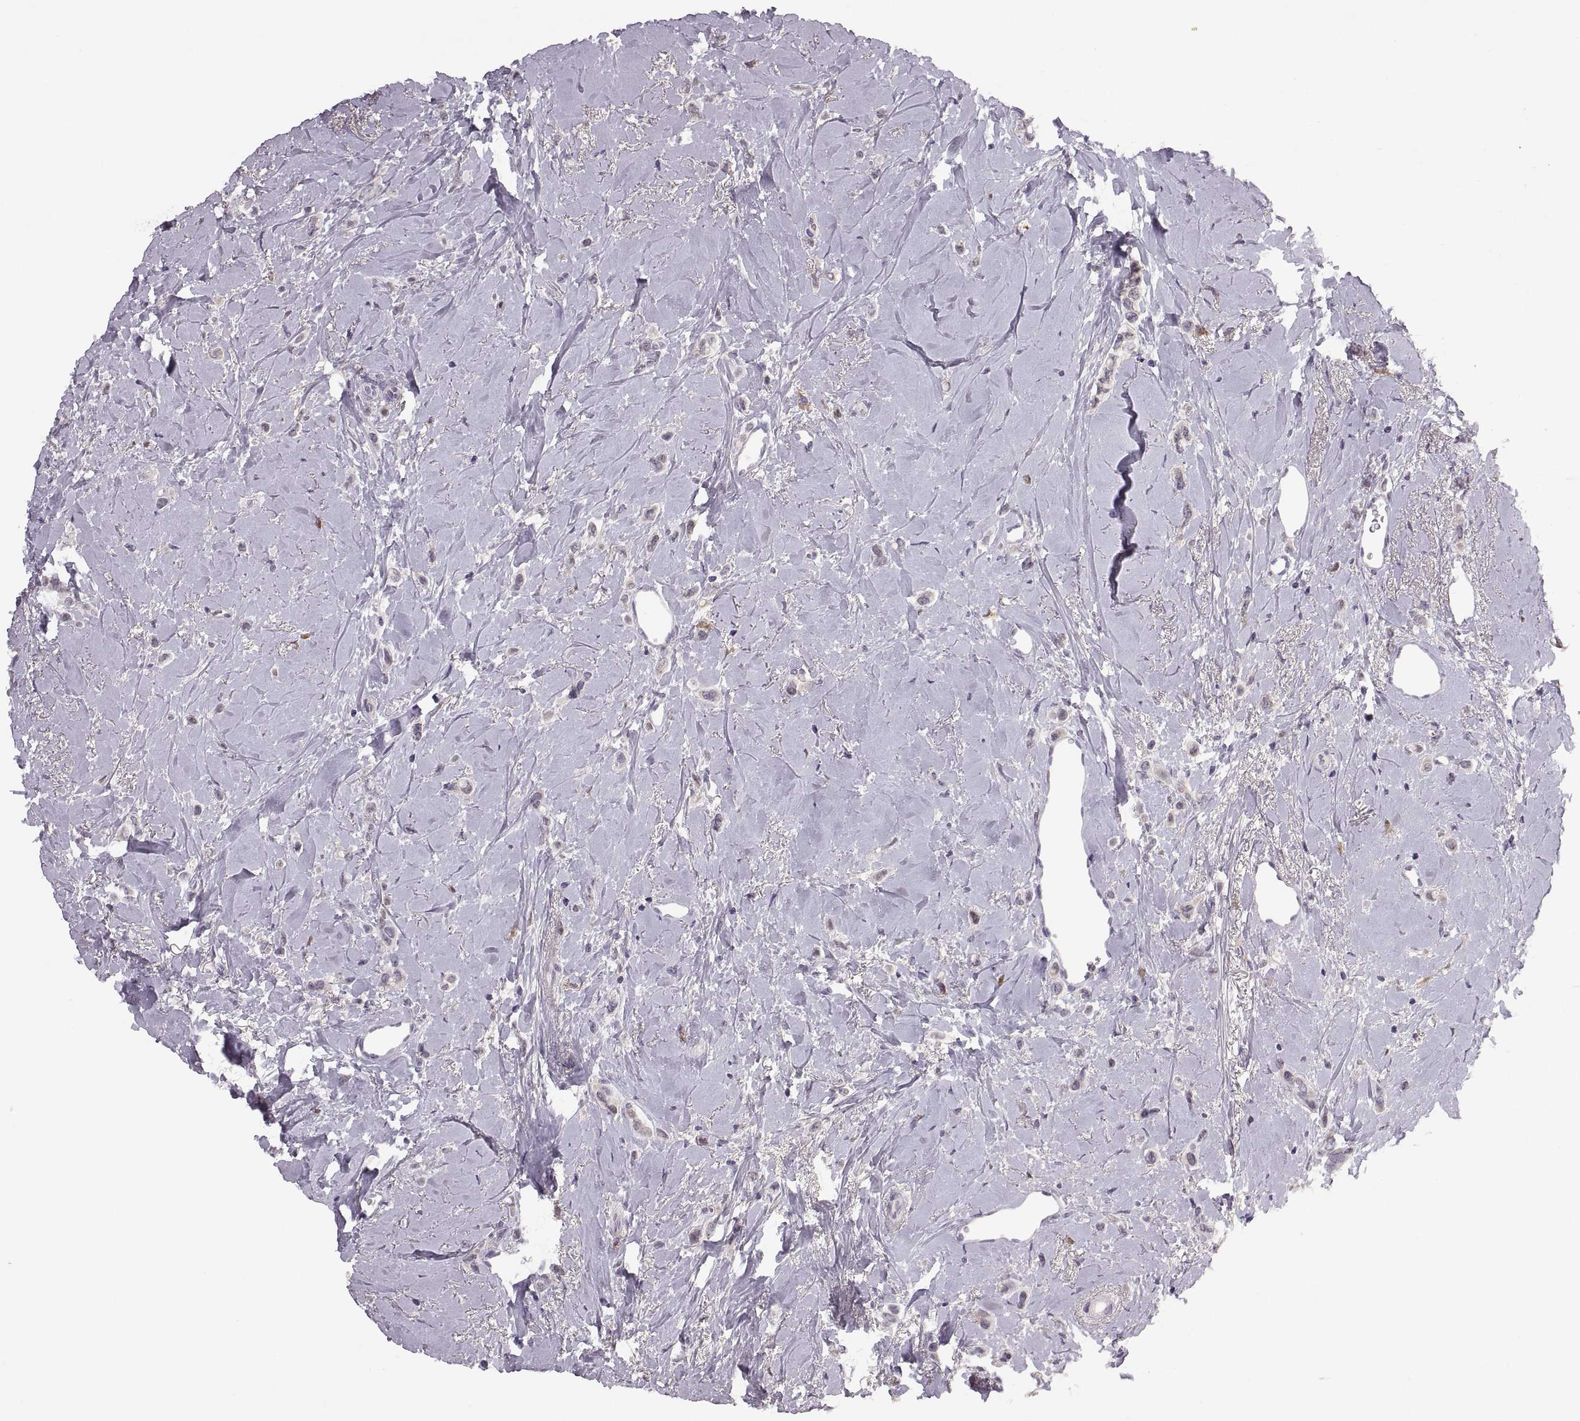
{"staining": {"intensity": "negative", "quantity": "none", "location": "none"}, "tissue": "breast cancer", "cell_type": "Tumor cells", "image_type": "cancer", "snomed": [{"axis": "morphology", "description": "Lobular carcinoma"}, {"axis": "topography", "description": "Breast"}], "caption": "This is a photomicrograph of immunohistochemistry (IHC) staining of breast cancer (lobular carcinoma), which shows no positivity in tumor cells.", "gene": "ADH6", "patient": {"sex": "female", "age": 66}}